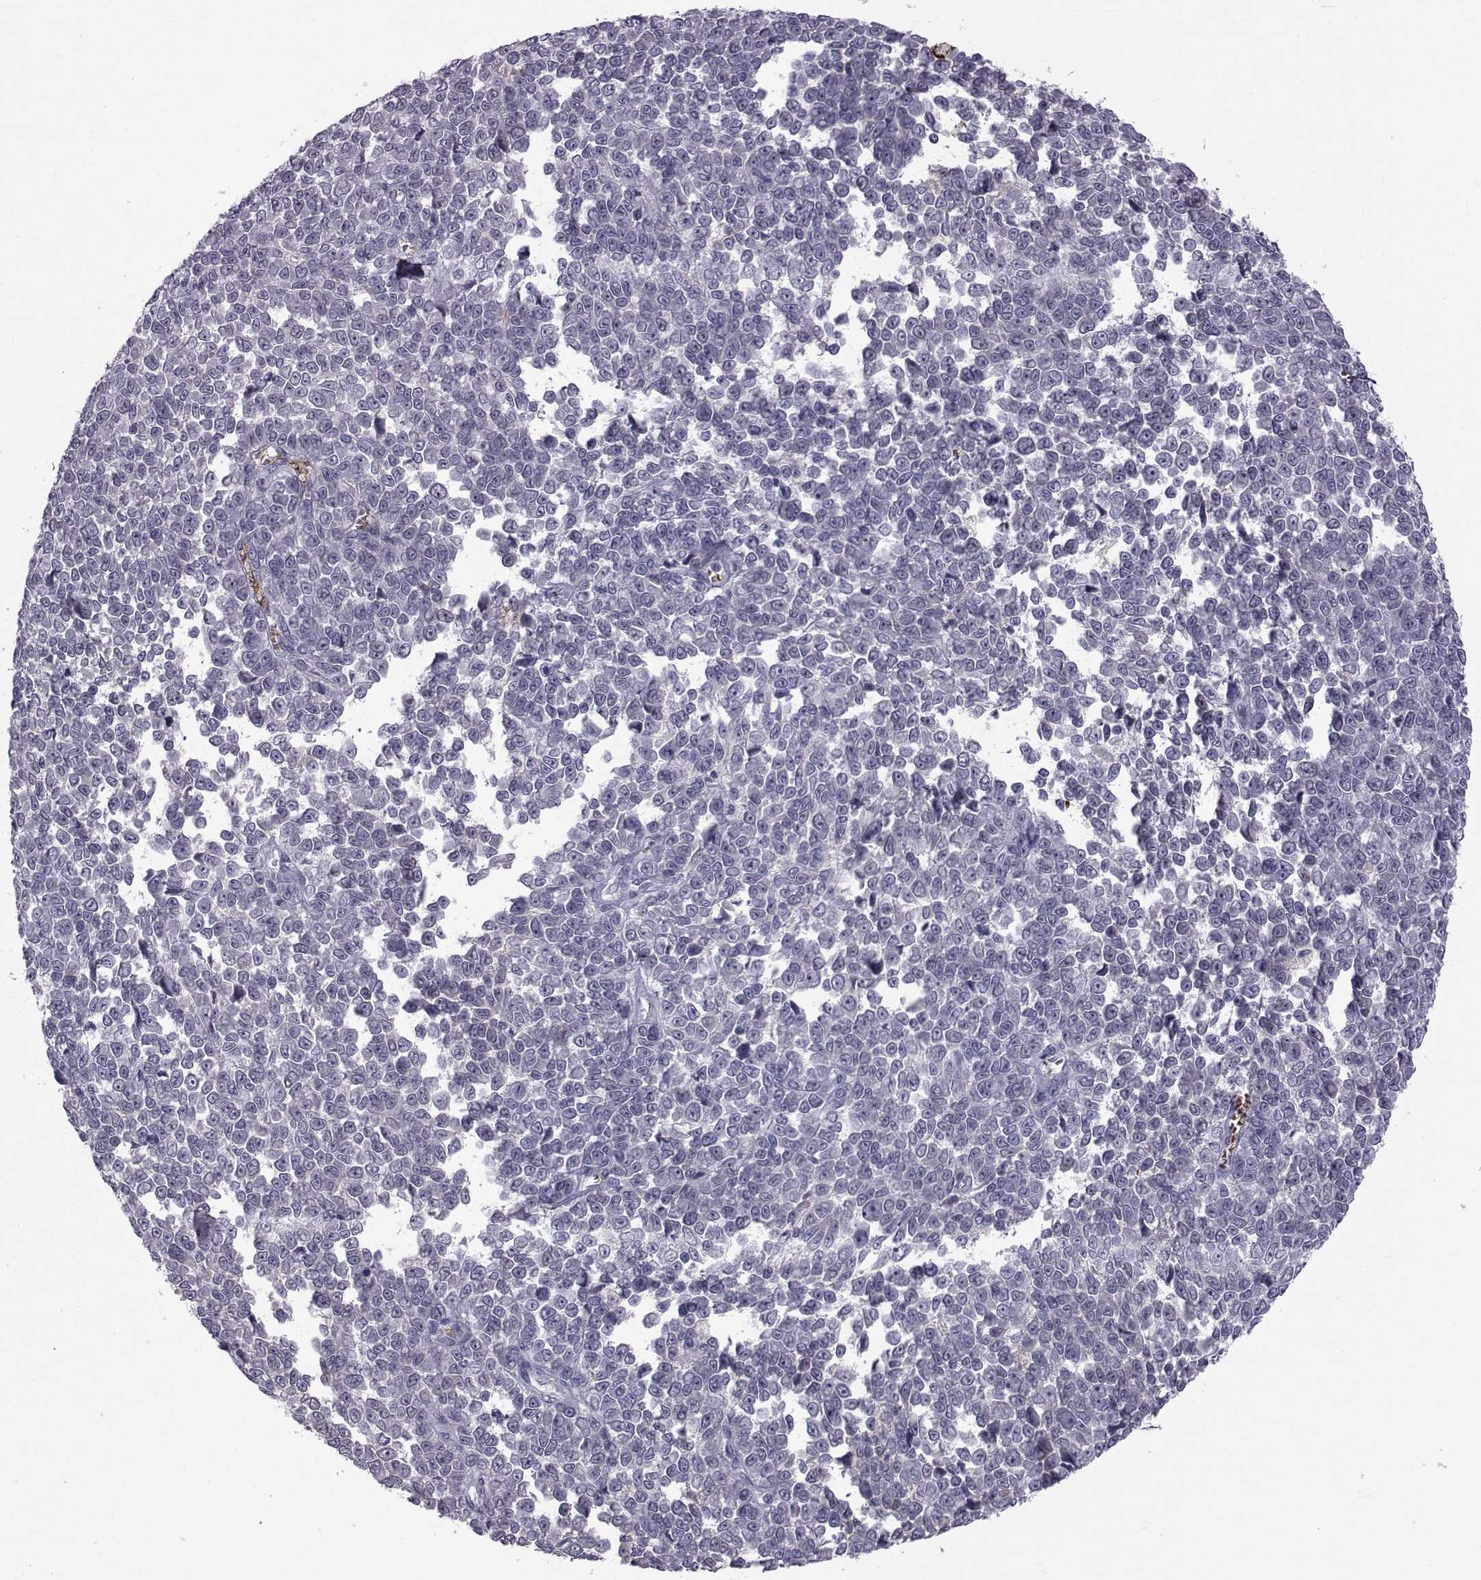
{"staining": {"intensity": "negative", "quantity": "none", "location": "none"}, "tissue": "melanoma", "cell_type": "Tumor cells", "image_type": "cancer", "snomed": [{"axis": "morphology", "description": "Malignant melanoma, NOS"}, {"axis": "topography", "description": "Skin"}], "caption": "A histopathology image of malignant melanoma stained for a protein displays no brown staining in tumor cells.", "gene": "TNFRSF11B", "patient": {"sex": "female", "age": 95}}